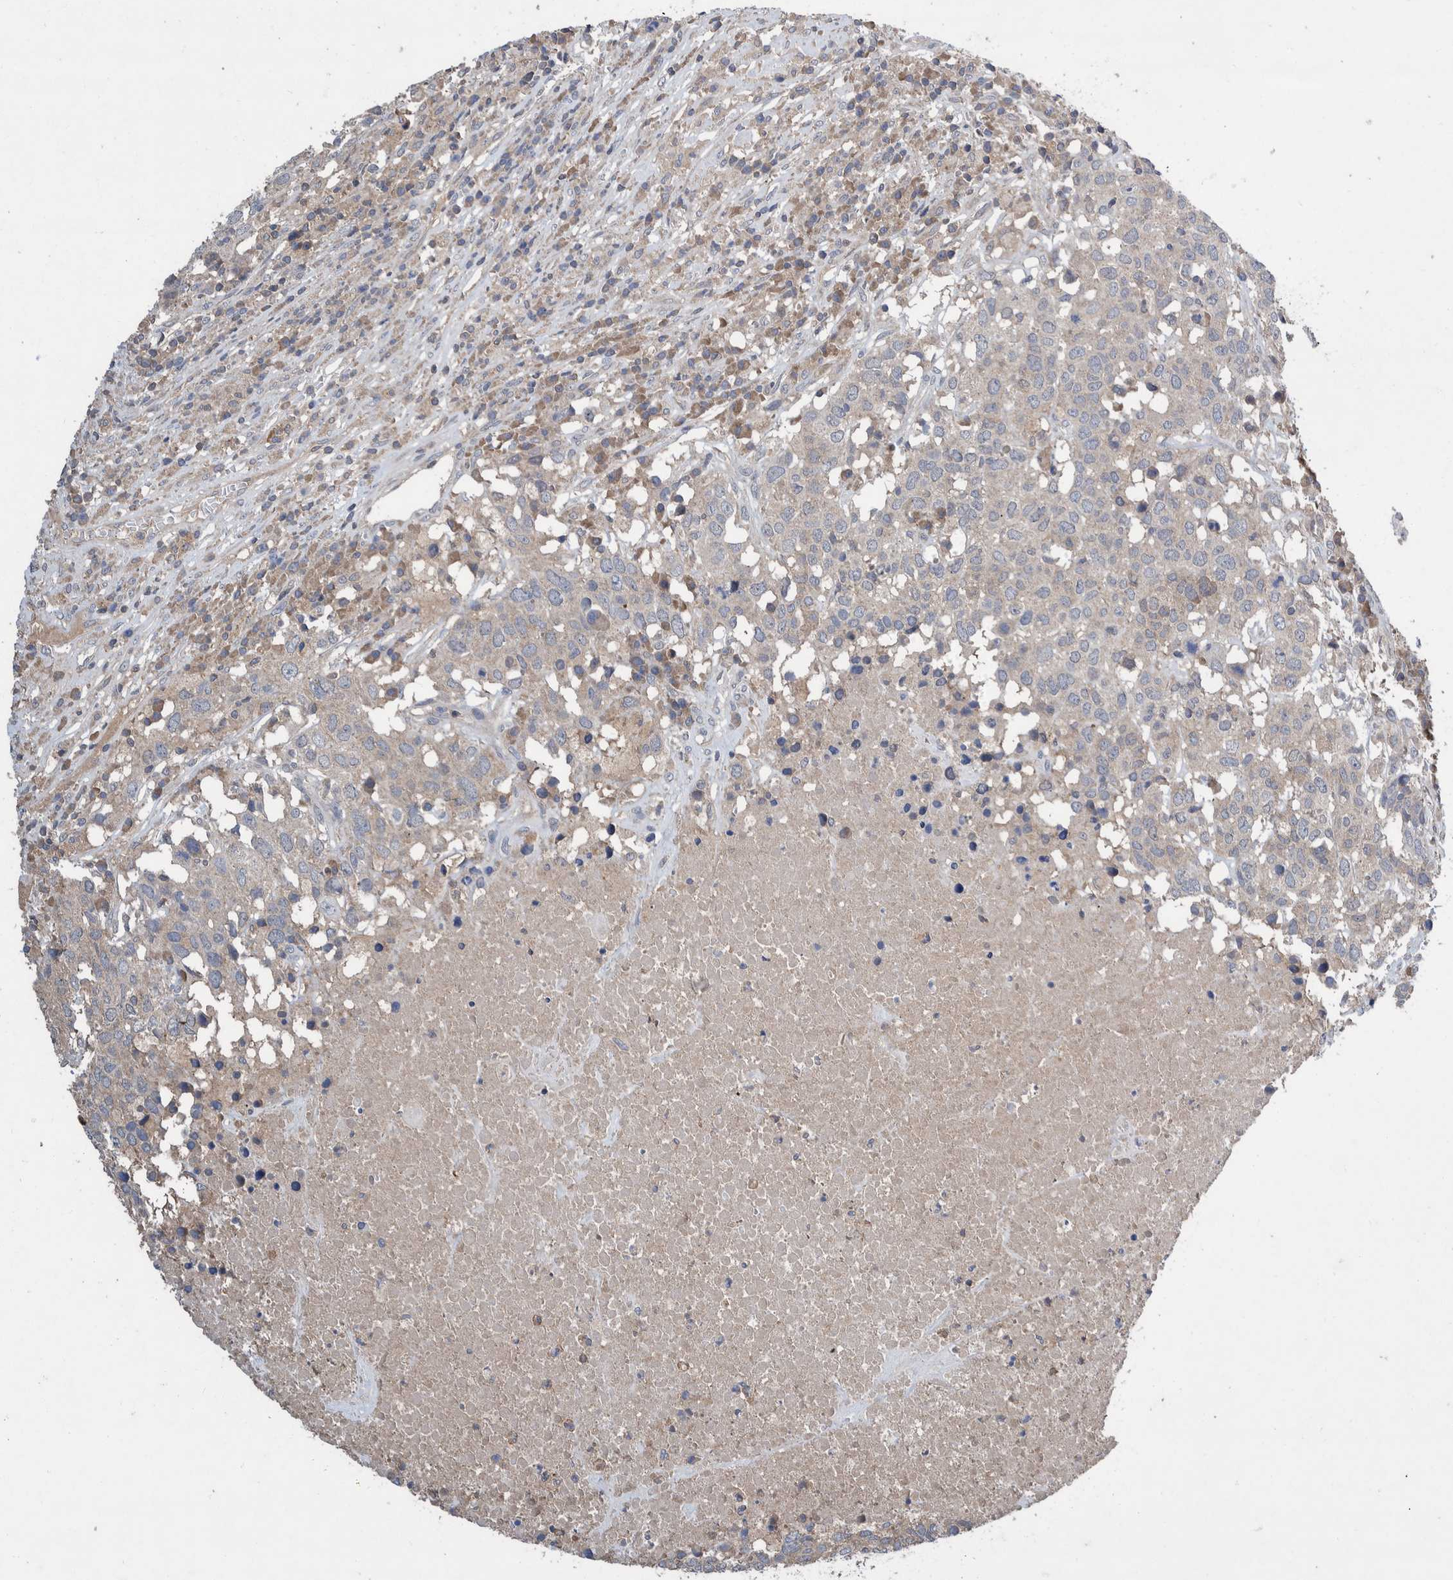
{"staining": {"intensity": "negative", "quantity": "none", "location": "none"}, "tissue": "head and neck cancer", "cell_type": "Tumor cells", "image_type": "cancer", "snomed": [{"axis": "morphology", "description": "Squamous cell carcinoma, NOS"}, {"axis": "topography", "description": "Head-Neck"}], "caption": "Tumor cells are negative for brown protein staining in head and neck cancer (squamous cell carcinoma).", "gene": "PLPBP", "patient": {"sex": "male", "age": 66}}